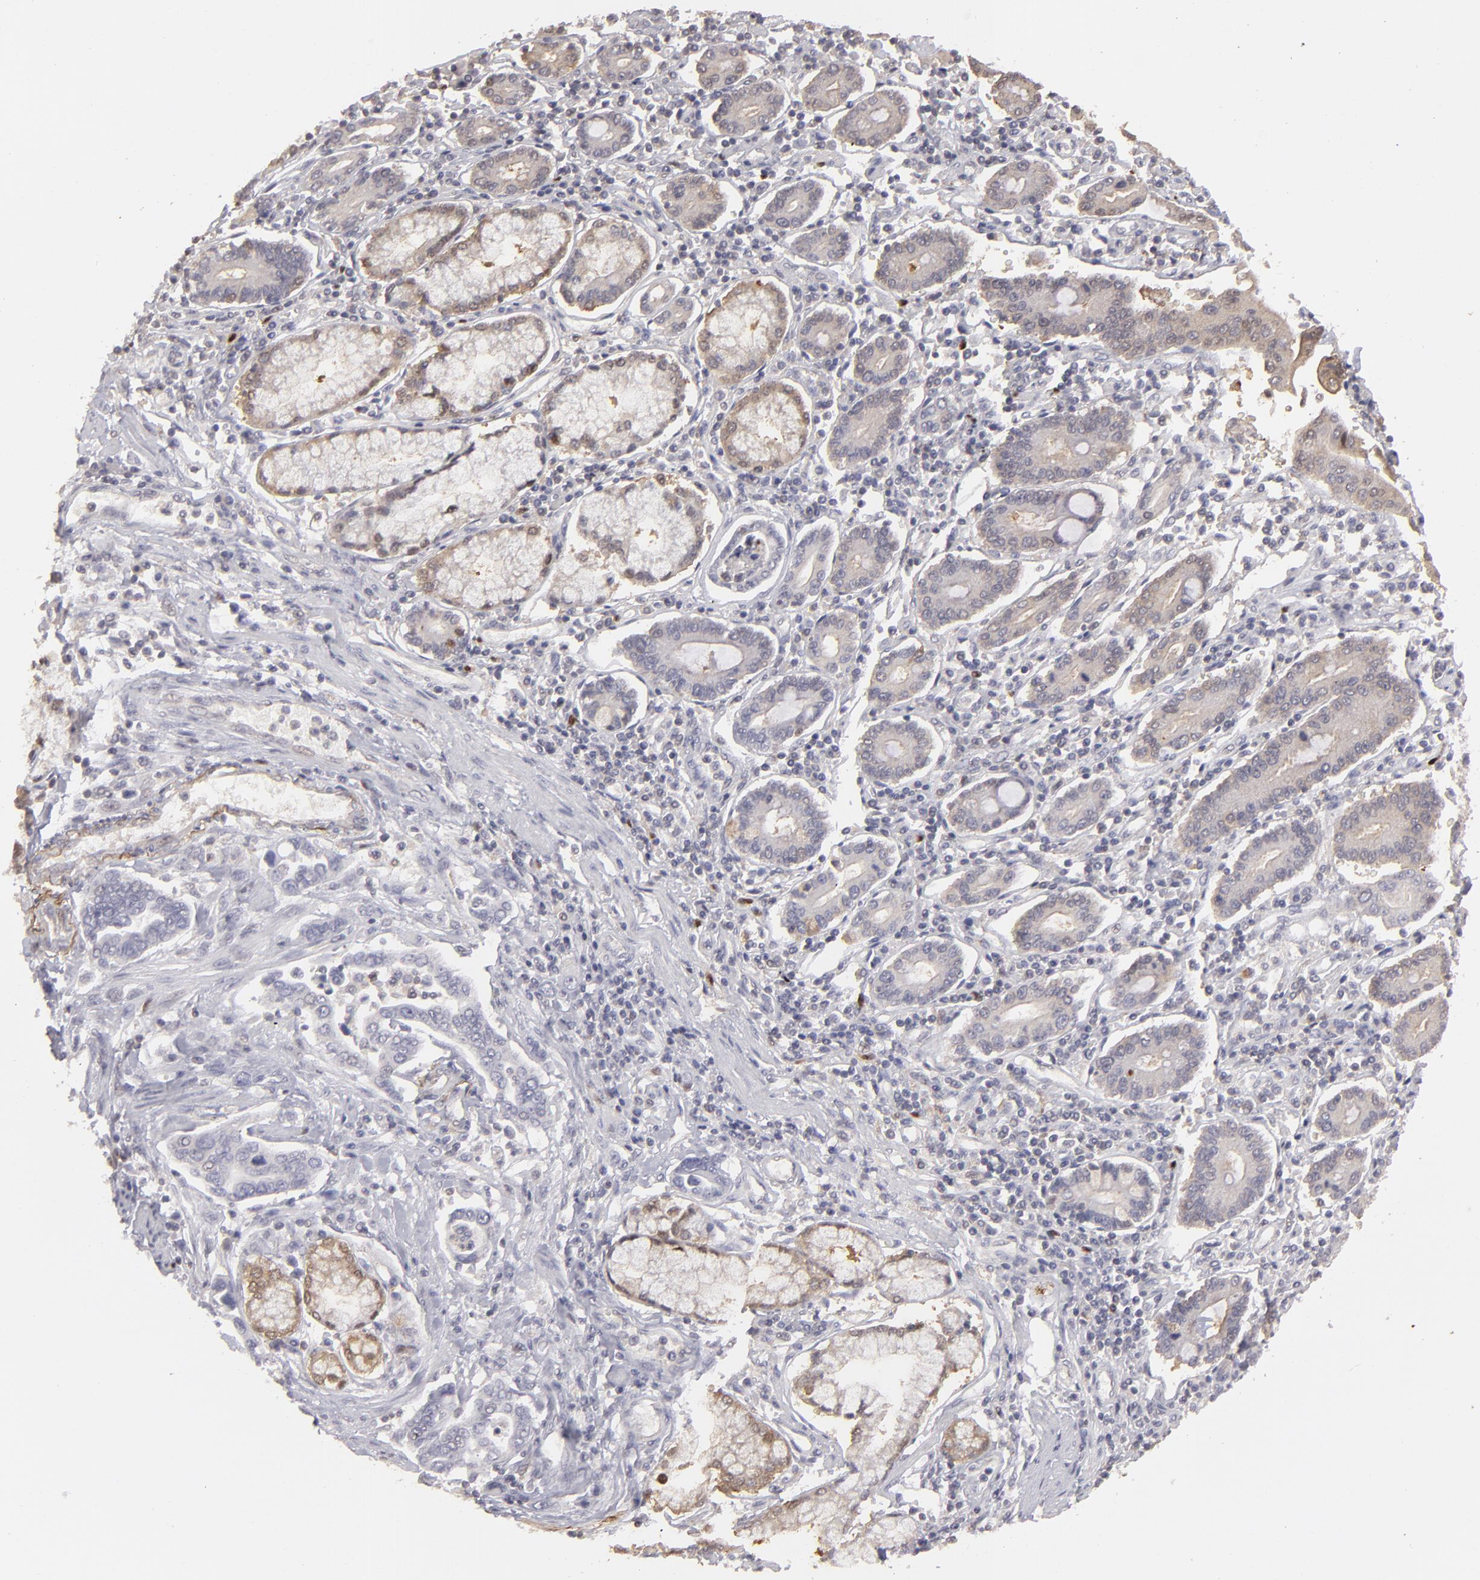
{"staining": {"intensity": "weak", "quantity": "25%-75%", "location": "cytoplasmic/membranous"}, "tissue": "pancreatic cancer", "cell_type": "Tumor cells", "image_type": "cancer", "snomed": [{"axis": "morphology", "description": "Adenocarcinoma, NOS"}, {"axis": "topography", "description": "Pancreas"}], "caption": "This image reveals pancreatic cancer stained with immunohistochemistry to label a protein in brown. The cytoplasmic/membranous of tumor cells show weak positivity for the protein. Nuclei are counter-stained blue.", "gene": "SEMA3G", "patient": {"sex": "female", "age": 57}}